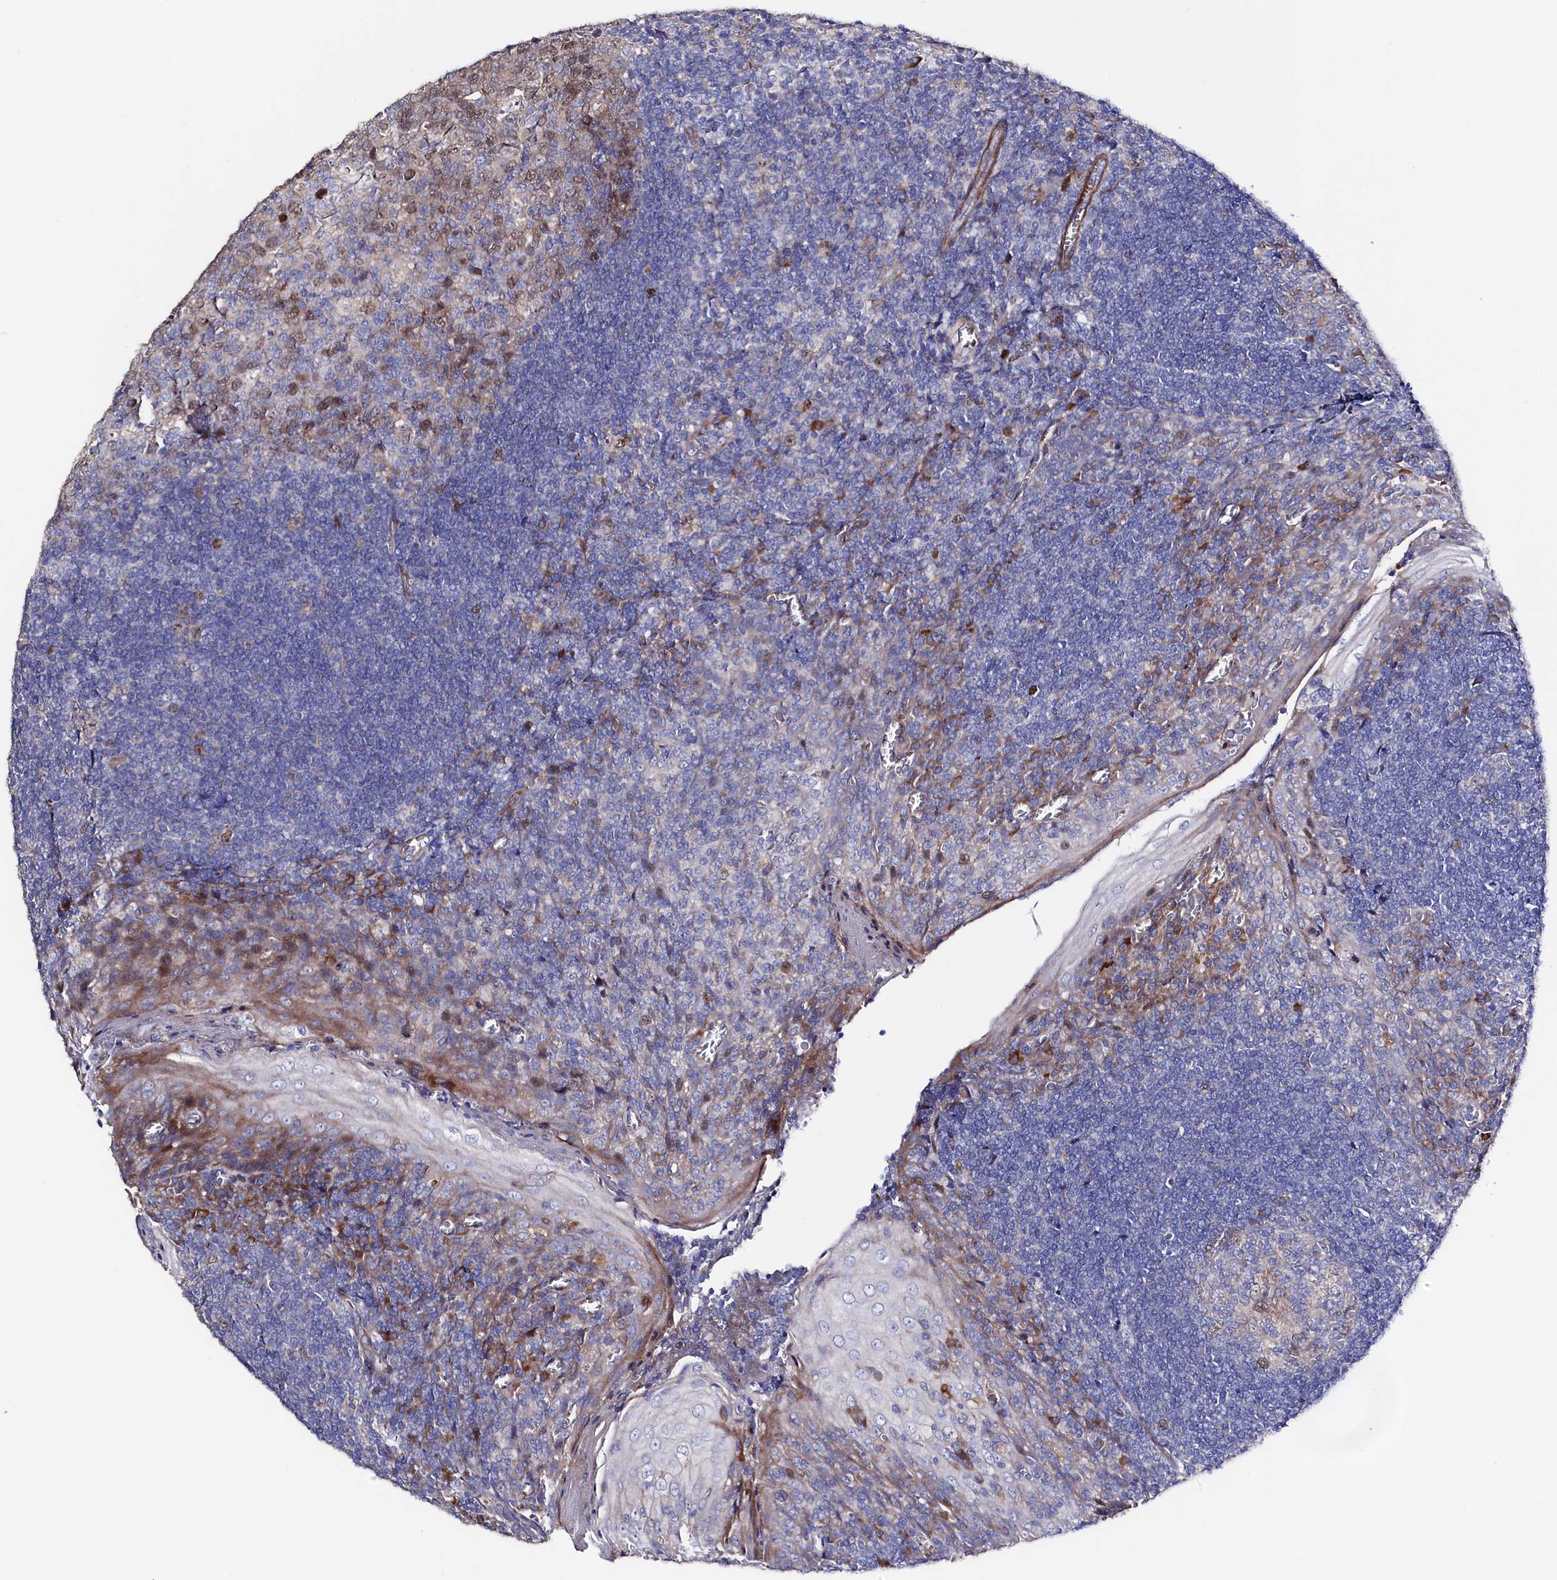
{"staining": {"intensity": "moderate", "quantity": "<25%", "location": "nuclear"}, "tissue": "tonsil", "cell_type": "Germinal center cells", "image_type": "normal", "snomed": [{"axis": "morphology", "description": "Normal tissue, NOS"}, {"axis": "topography", "description": "Tonsil"}], "caption": "Human tonsil stained with a brown dye displays moderate nuclear positive positivity in approximately <25% of germinal center cells.", "gene": "WNT8A", "patient": {"sex": "male", "age": 27}}